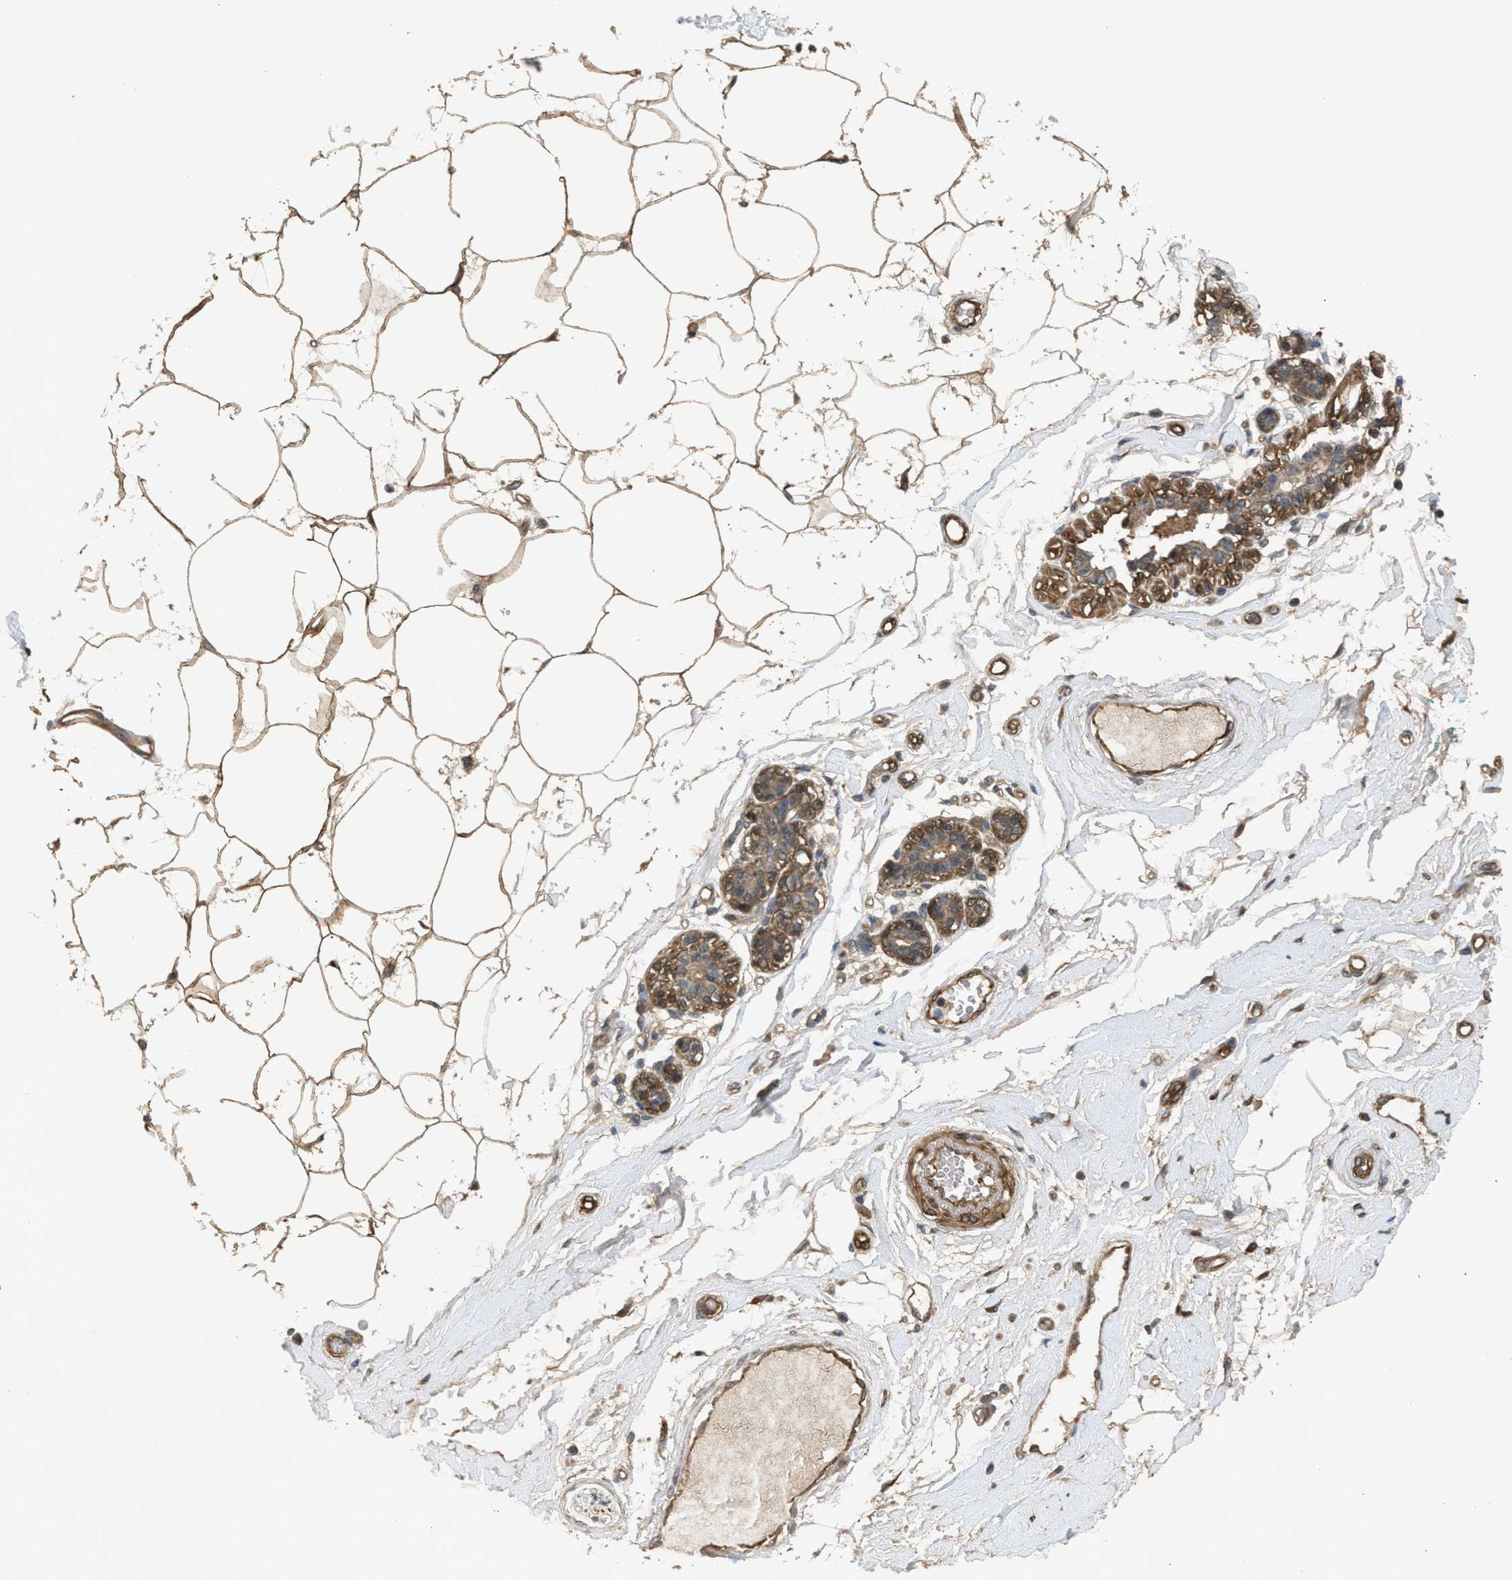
{"staining": {"intensity": "moderate", "quantity": ">75%", "location": "cytoplasmic/membranous"}, "tissue": "breast", "cell_type": "Adipocytes", "image_type": "normal", "snomed": [{"axis": "morphology", "description": "Normal tissue, NOS"}, {"axis": "morphology", "description": "Lobular carcinoma"}, {"axis": "topography", "description": "Breast"}], "caption": "Moderate cytoplasmic/membranous staining is present in about >75% of adipocytes in unremarkable breast.", "gene": "BAG3", "patient": {"sex": "female", "age": 59}}